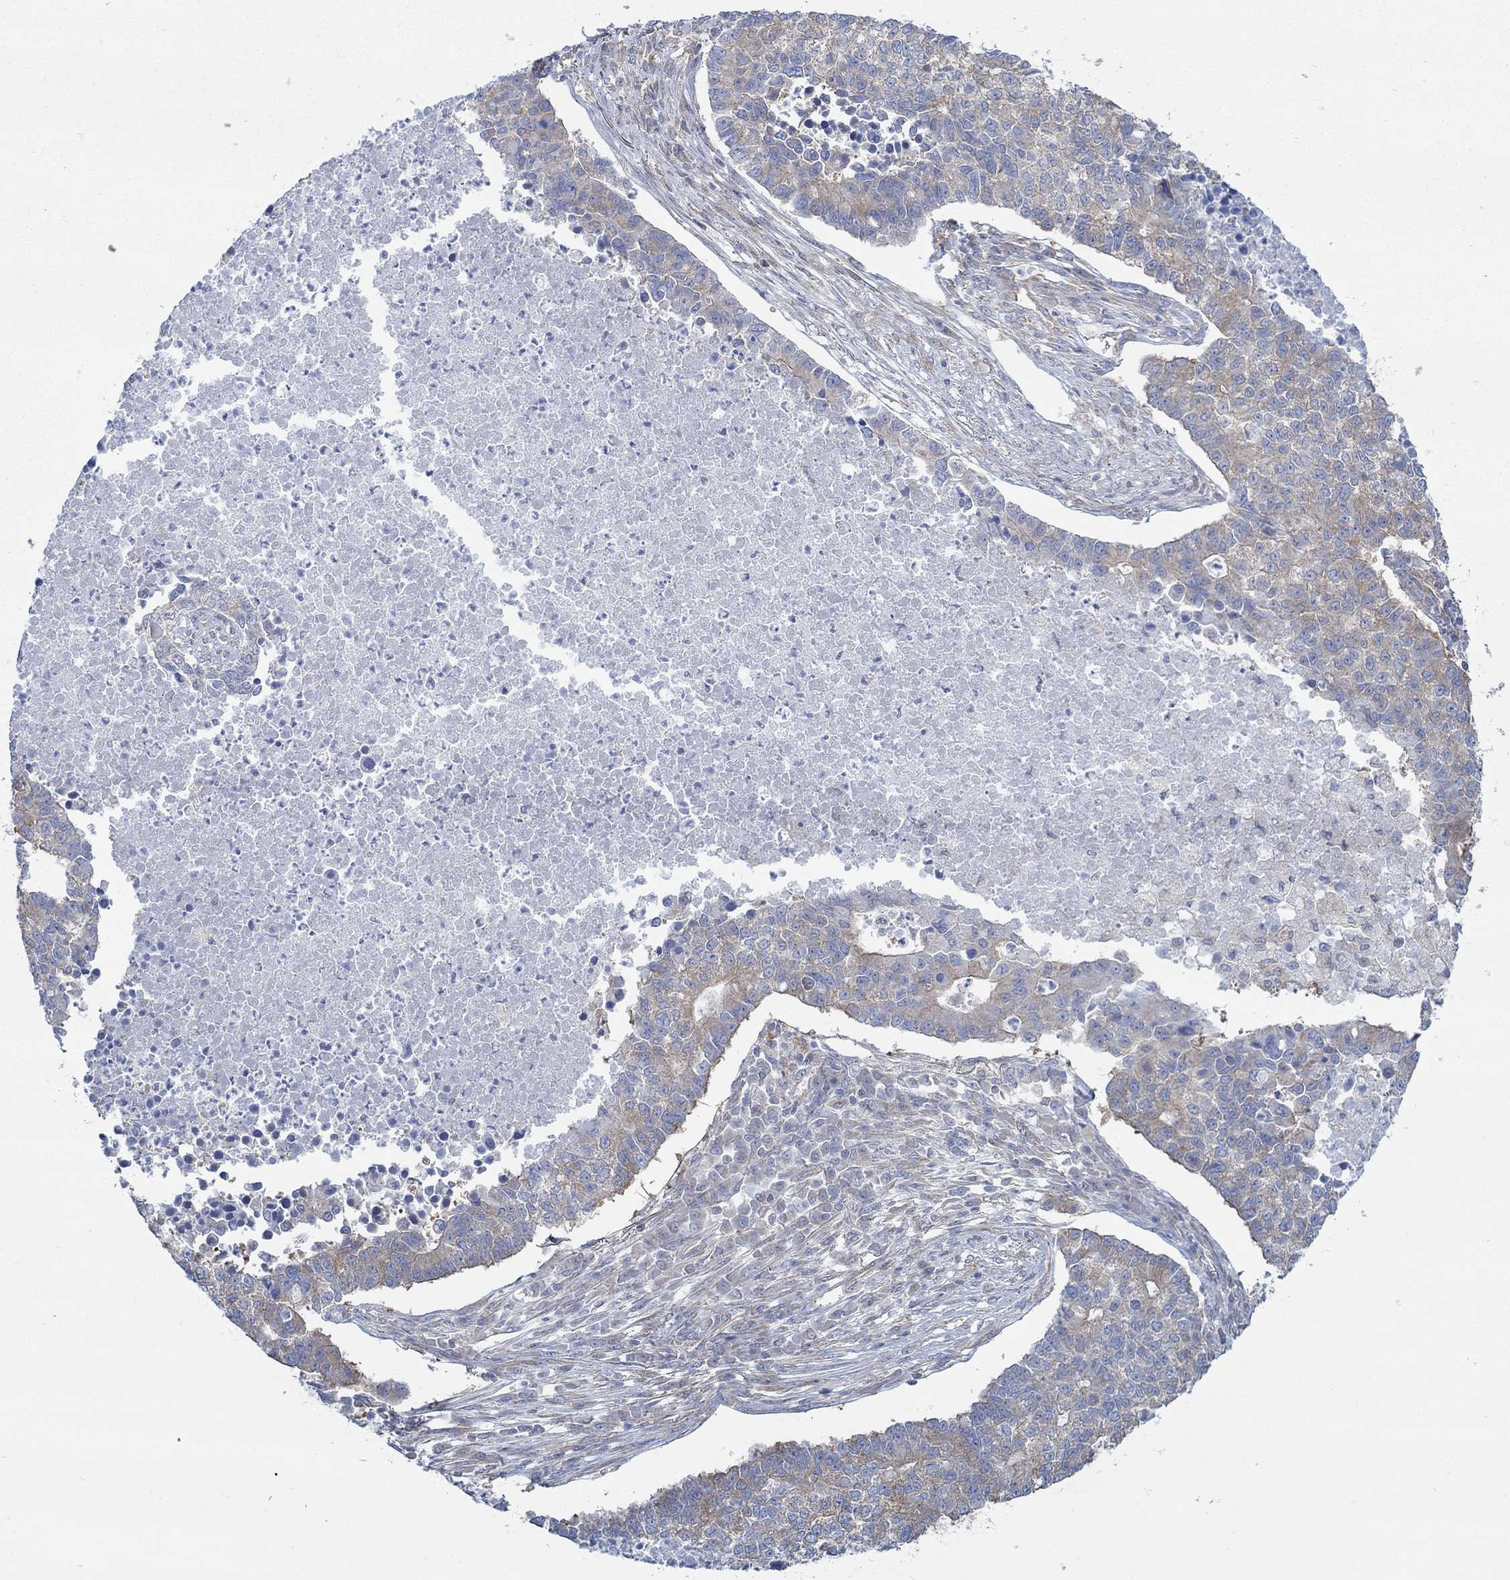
{"staining": {"intensity": "moderate", "quantity": "<25%", "location": "cytoplasmic/membranous"}, "tissue": "lung cancer", "cell_type": "Tumor cells", "image_type": "cancer", "snomed": [{"axis": "morphology", "description": "Adenocarcinoma, NOS"}, {"axis": "topography", "description": "Lung"}], "caption": "Immunohistochemical staining of human lung cancer exhibits moderate cytoplasmic/membranous protein expression in approximately <25% of tumor cells.", "gene": "SPAG9", "patient": {"sex": "male", "age": 57}}